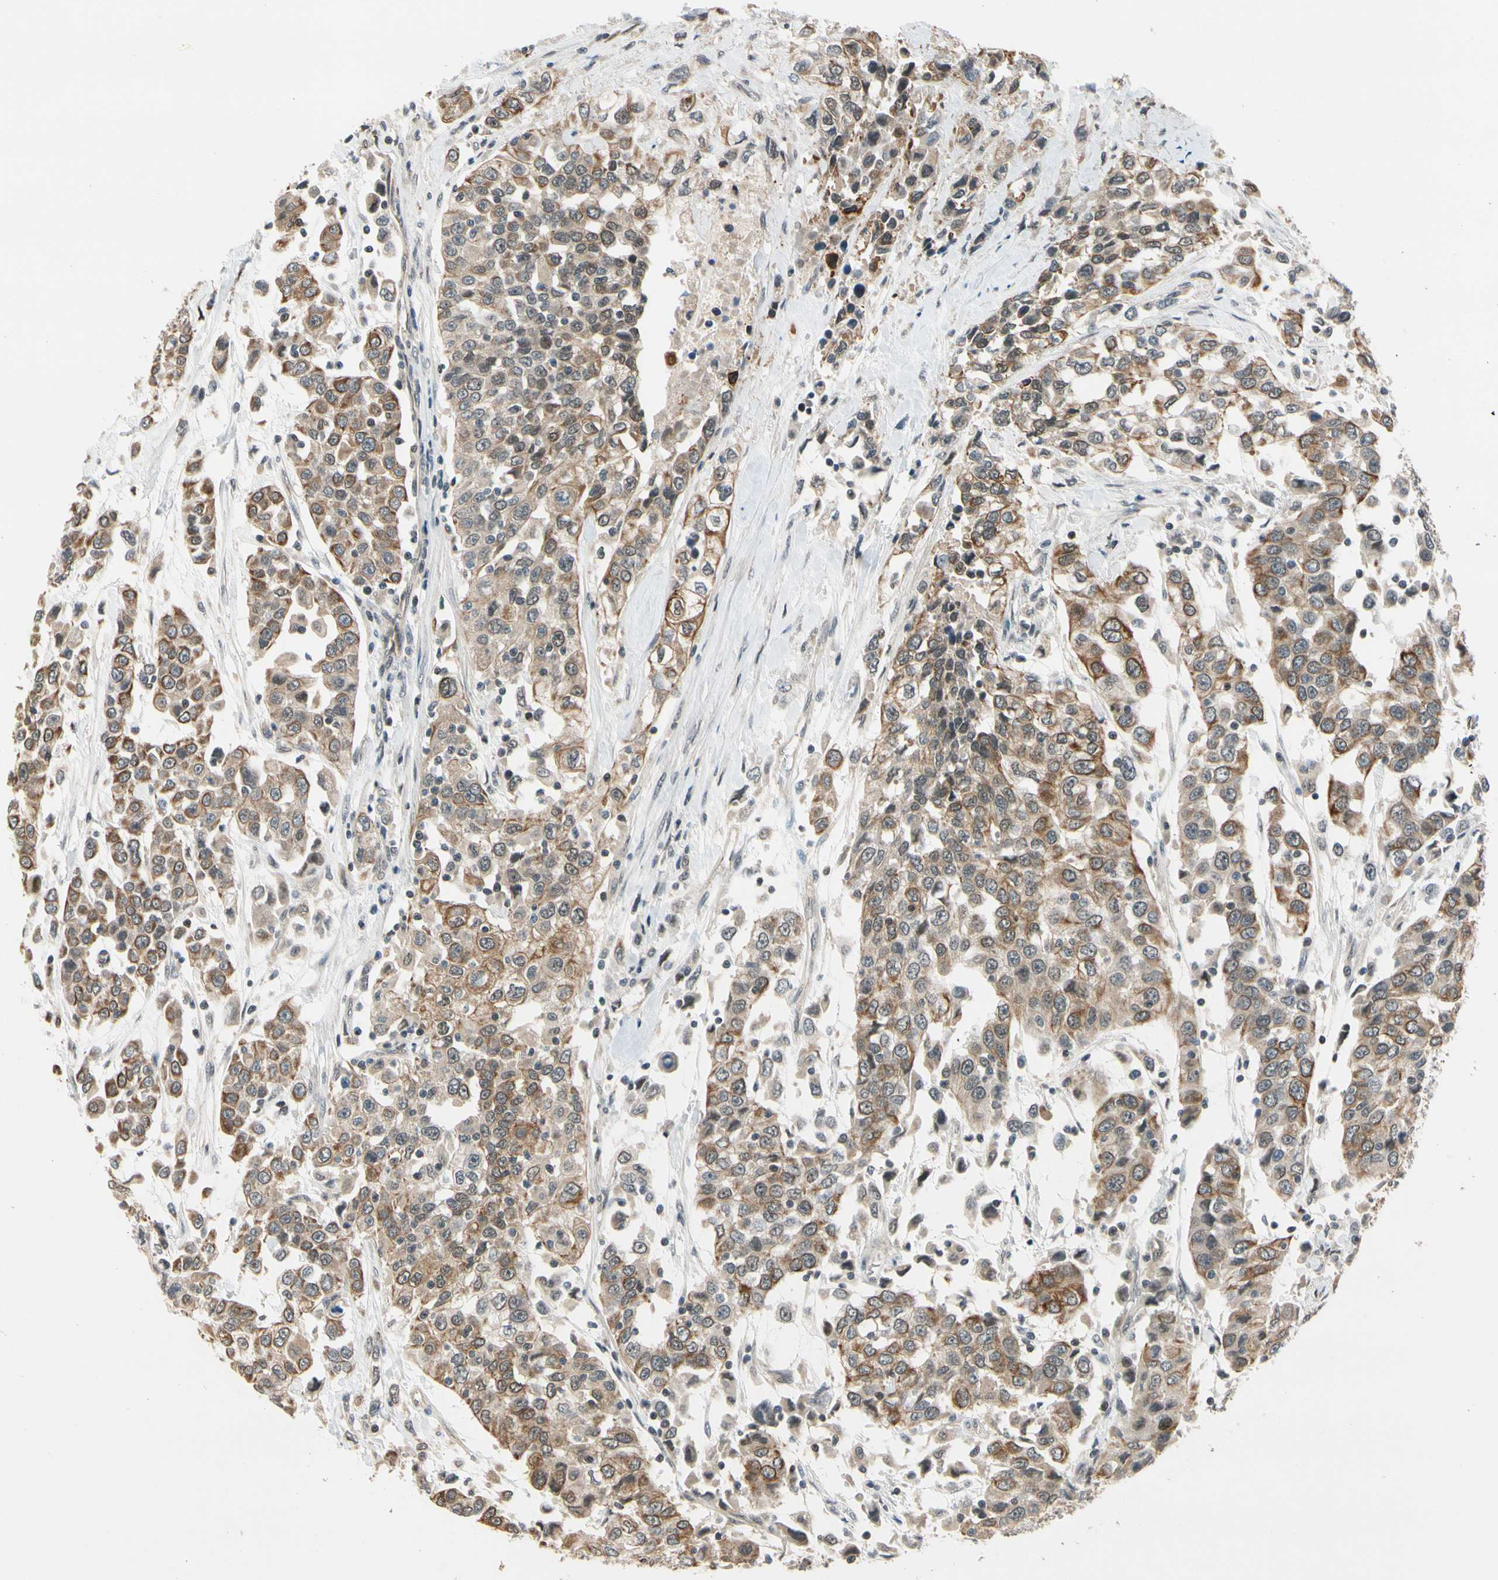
{"staining": {"intensity": "moderate", "quantity": ">75%", "location": "cytoplasmic/membranous"}, "tissue": "urothelial cancer", "cell_type": "Tumor cells", "image_type": "cancer", "snomed": [{"axis": "morphology", "description": "Urothelial carcinoma, High grade"}, {"axis": "topography", "description": "Urinary bladder"}], "caption": "A brown stain labels moderate cytoplasmic/membranous positivity of a protein in urothelial cancer tumor cells. (Stains: DAB (3,3'-diaminobenzidine) in brown, nuclei in blue, Microscopy: brightfield microscopy at high magnification).", "gene": "TAF12", "patient": {"sex": "female", "age": 80}}